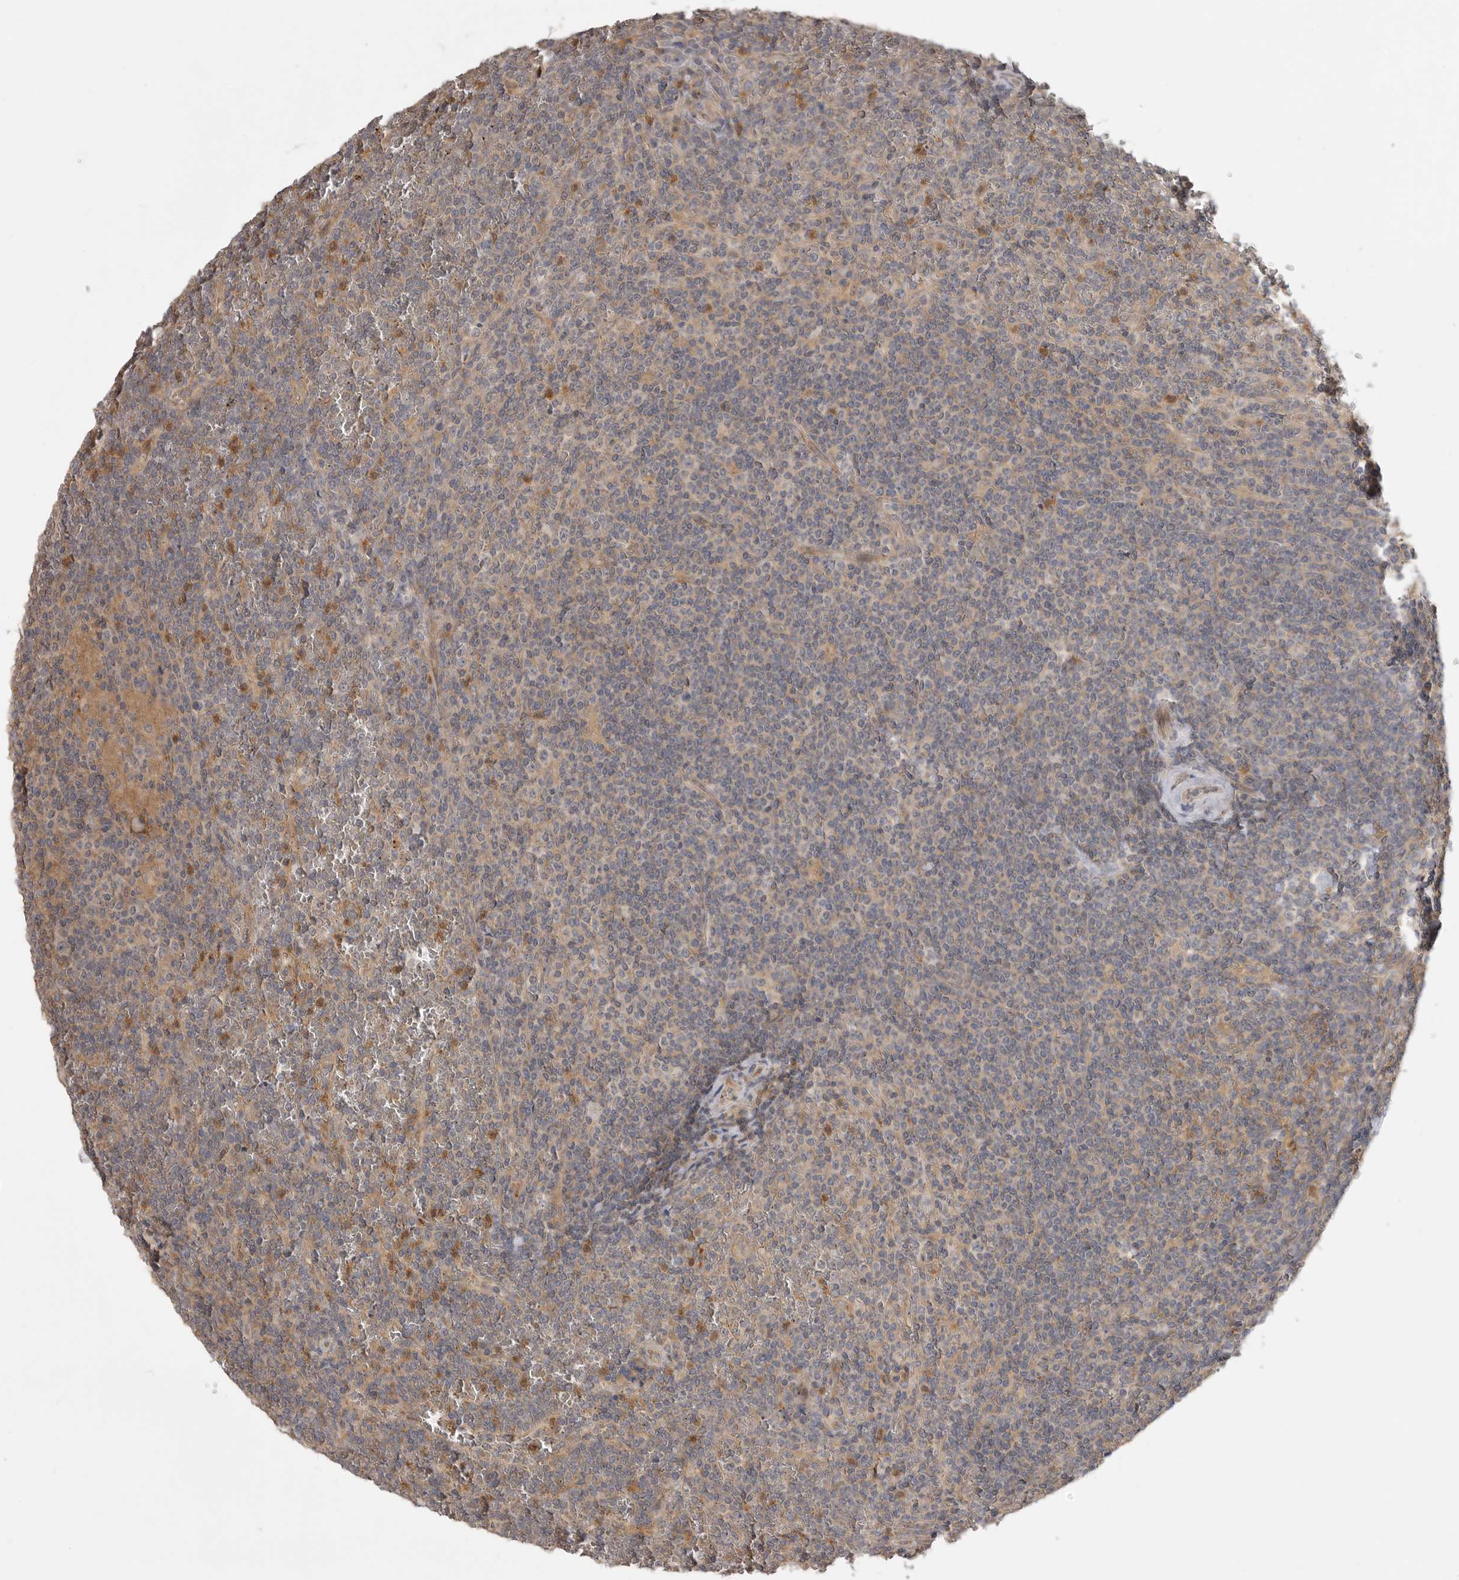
{"staining": {"intensity": "negative", "quantity": "none", "location": "none"}, "tissue": "lymphoma", "cell_type": "Tumor cells", "image_type": "cancer", "snomed": [{"axis": "morphology", "description": "Malignant lymphoma, non-Hodgkin's type, Low grade"}, {"axis": "topography", "description": "Spleen"}], "caption": "Immunohistochemistry micrograph of low-grade malignant lymphoma, non-Hodgkin's type stained for a protein (brown), which displays no positivity in tumor cells.", "gene": "ZNF232", "patient": {"sex": "female", "age": 19}}